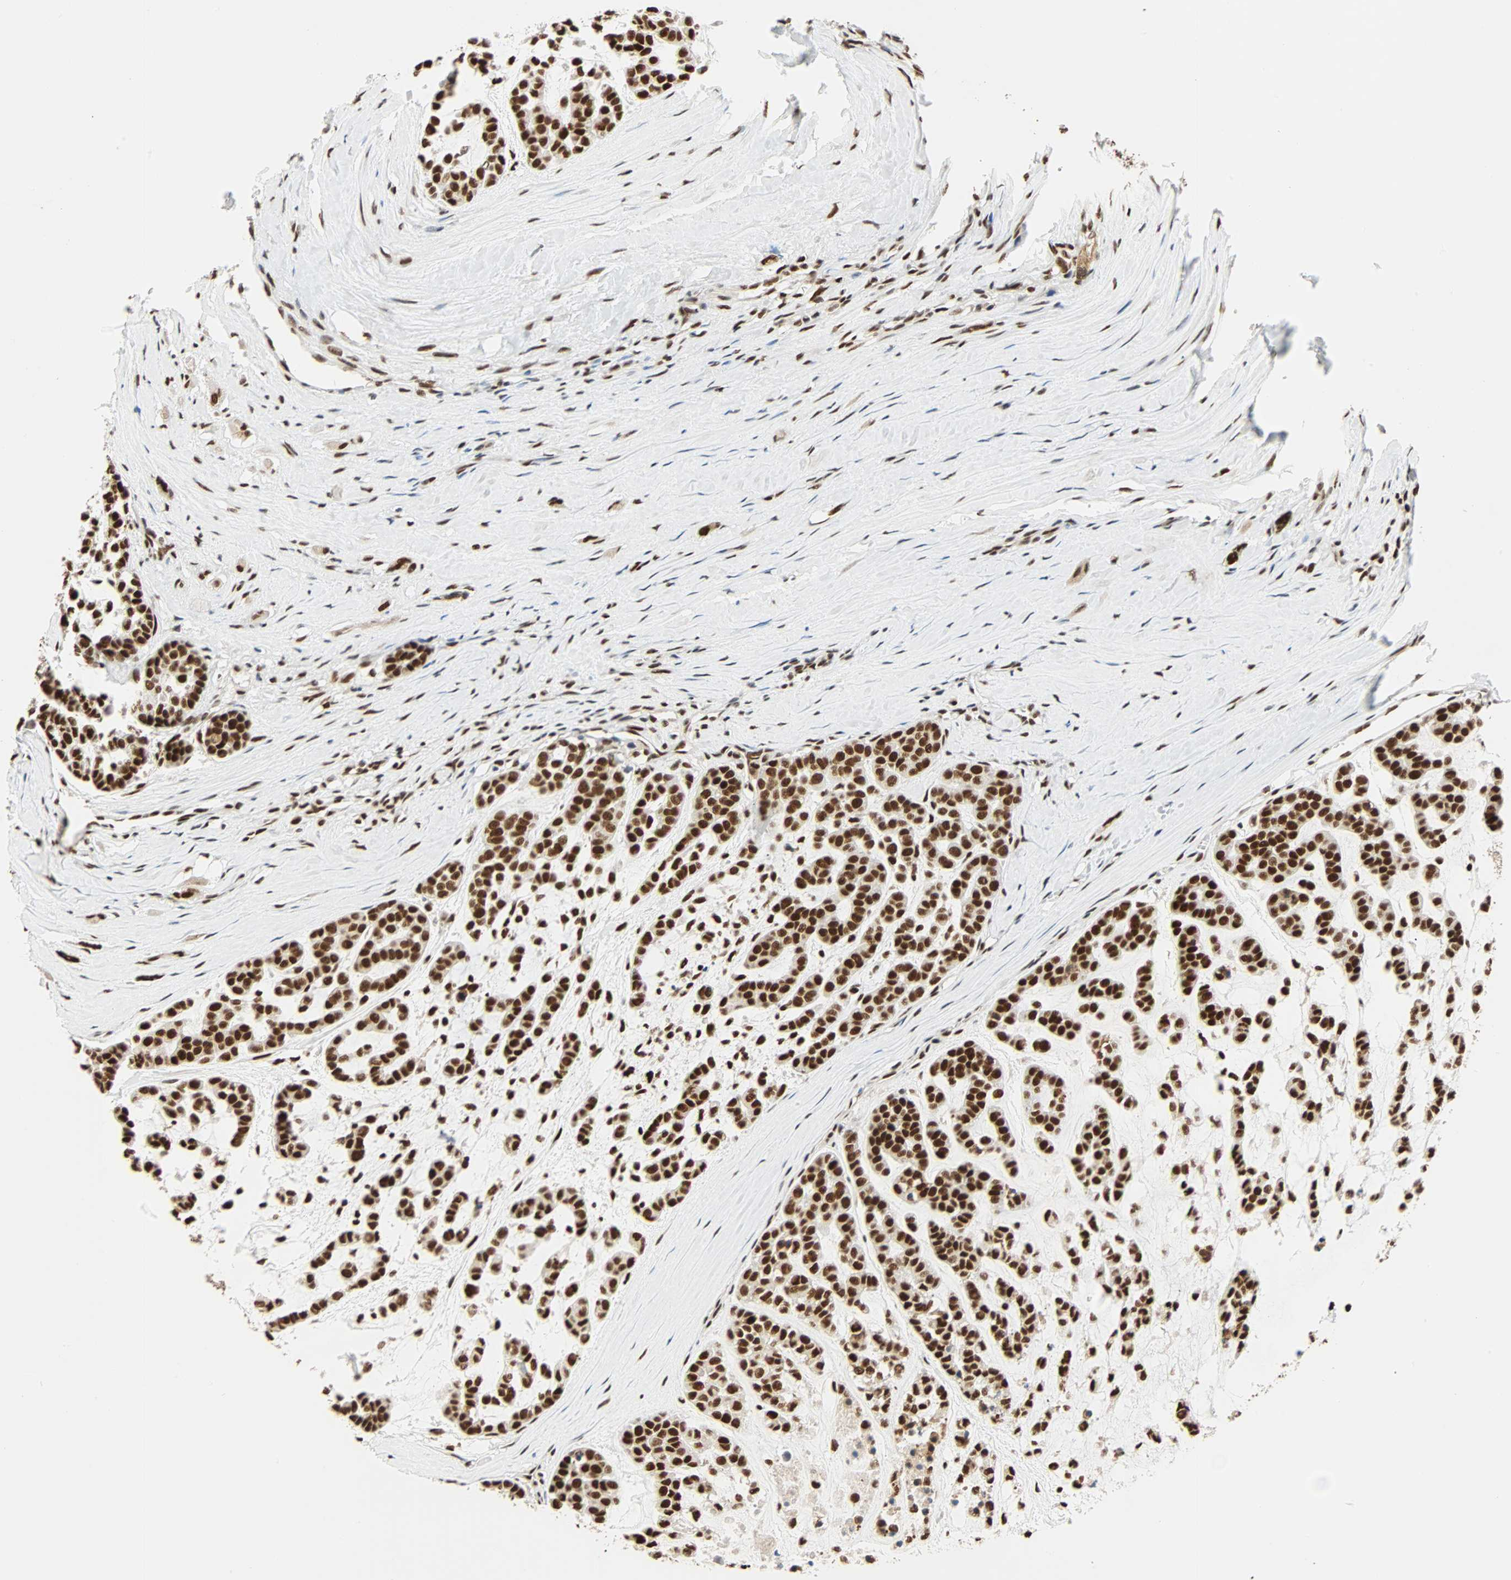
{"staining": {"intensity": "strong", "quantity": ">75%", "location": "nuclear"}, "tissue": "head and neck cancer", "cell_type": "Tumor cells", "image_type": "cancer", "snomed": [{"axis": "morphology", "description": "Adenocarcinoma, NOS"}, {"axis": "morphology", "description": "Adenoma, NOS"}, {"axis": "topography", "description": "Head-Neck"}], "caption": "A high amount of strong nuclear staining is identified in about >75% of tumor cells in head and neck cancer tissue.", "gene": "CDK12", "patient": {"sex": "female", "age": 55}}